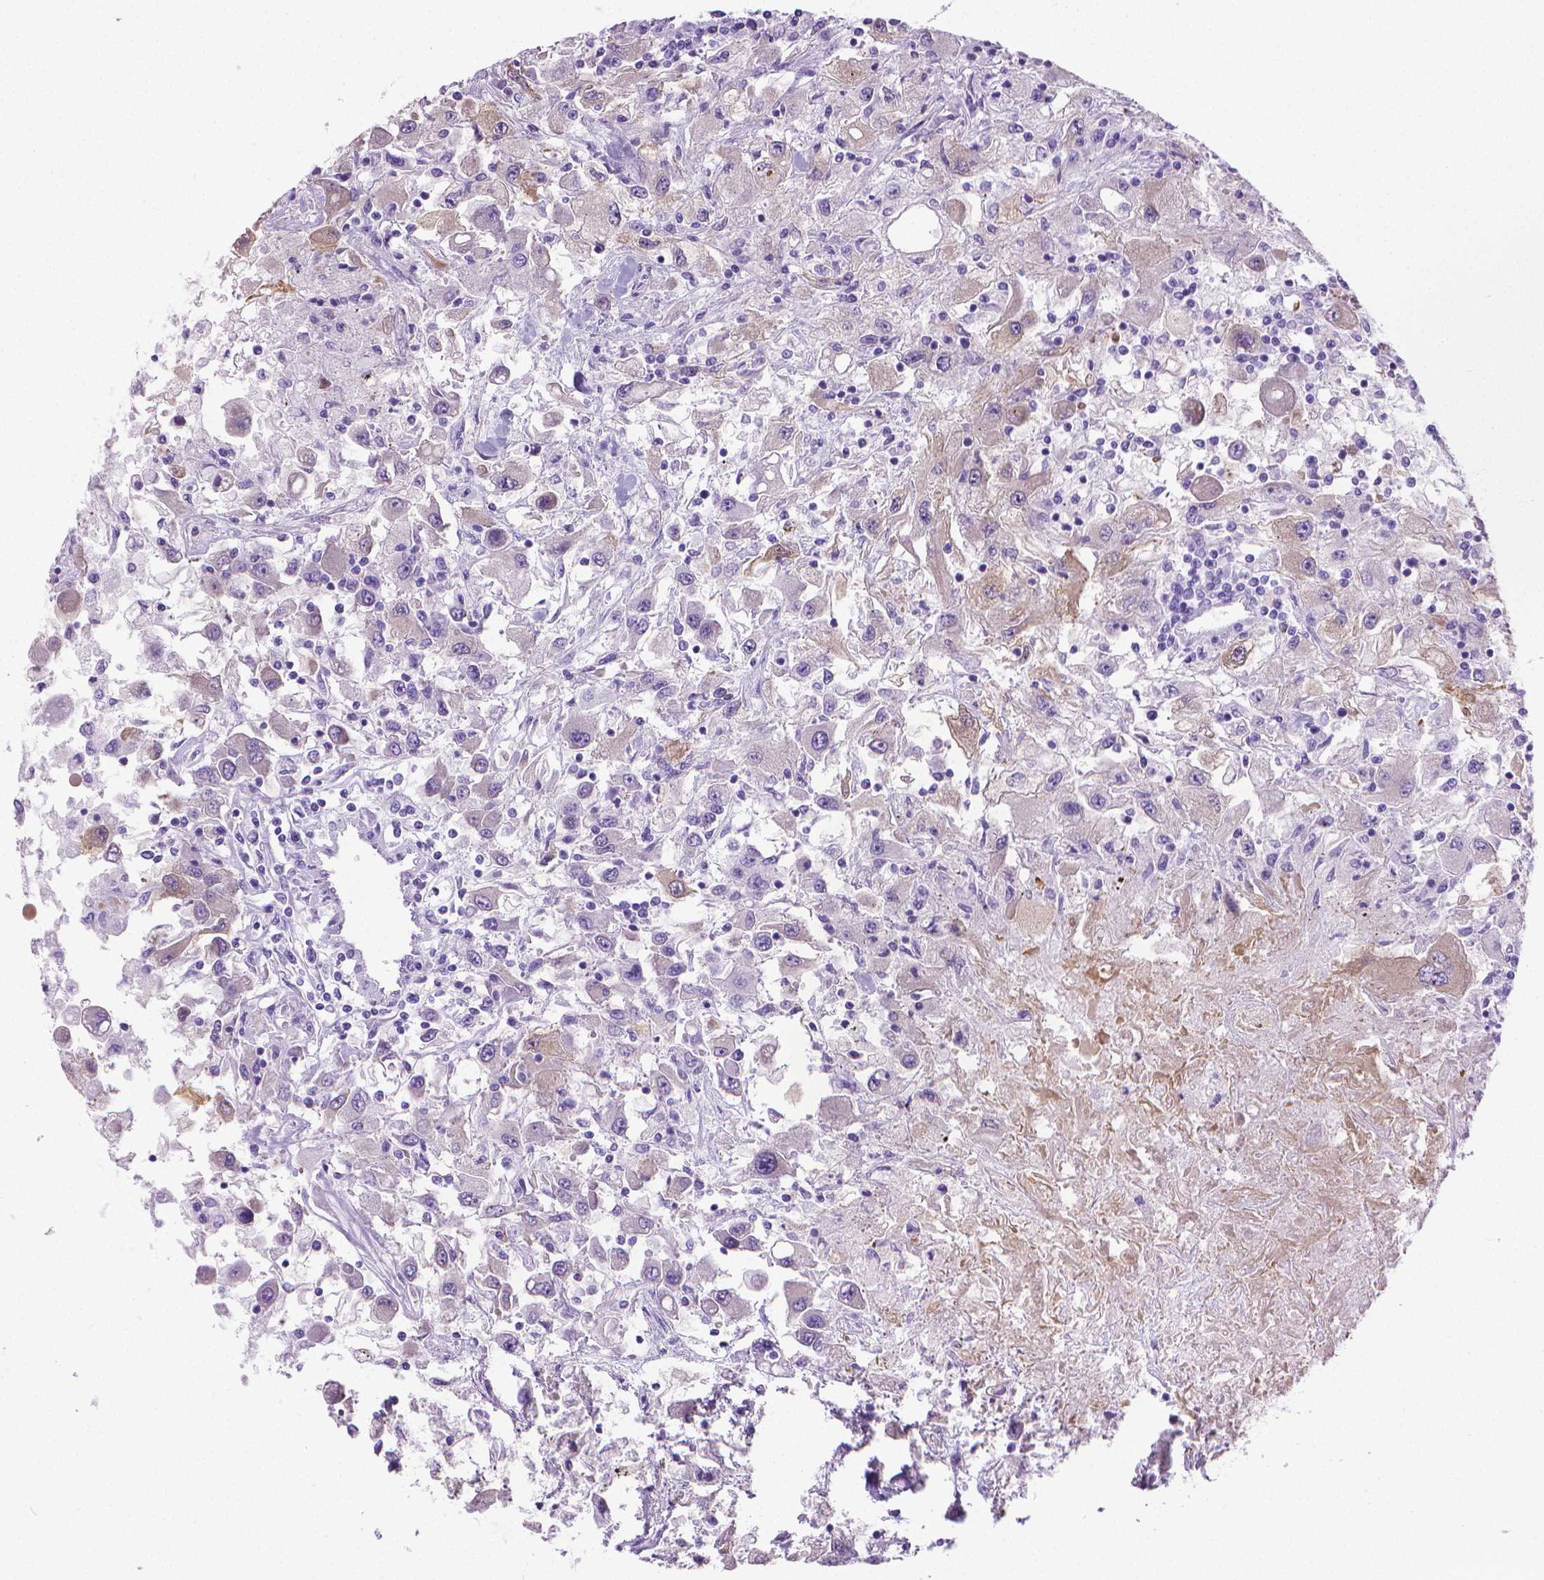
{"staining": {"intensity": "moderate", "quantity": "<25%", "location": "cytoplasmic/membranous"}, "tissue": "renal cancer", "cell_type": "Tumor cells", "image_type": "cancer", "snomed": [{"axis": "morphology", "description": "Adenocarcinoma, NOS"}, {"axis": "topography", "description": "Kidney"}], "caption": "Moderate cytoplasmic/membranous expression is present in approximately <25% of tumor cells in renal adenocarcinoma.", "gene": "PNMA2", "patient": {"sex": "female", "age": 67}}